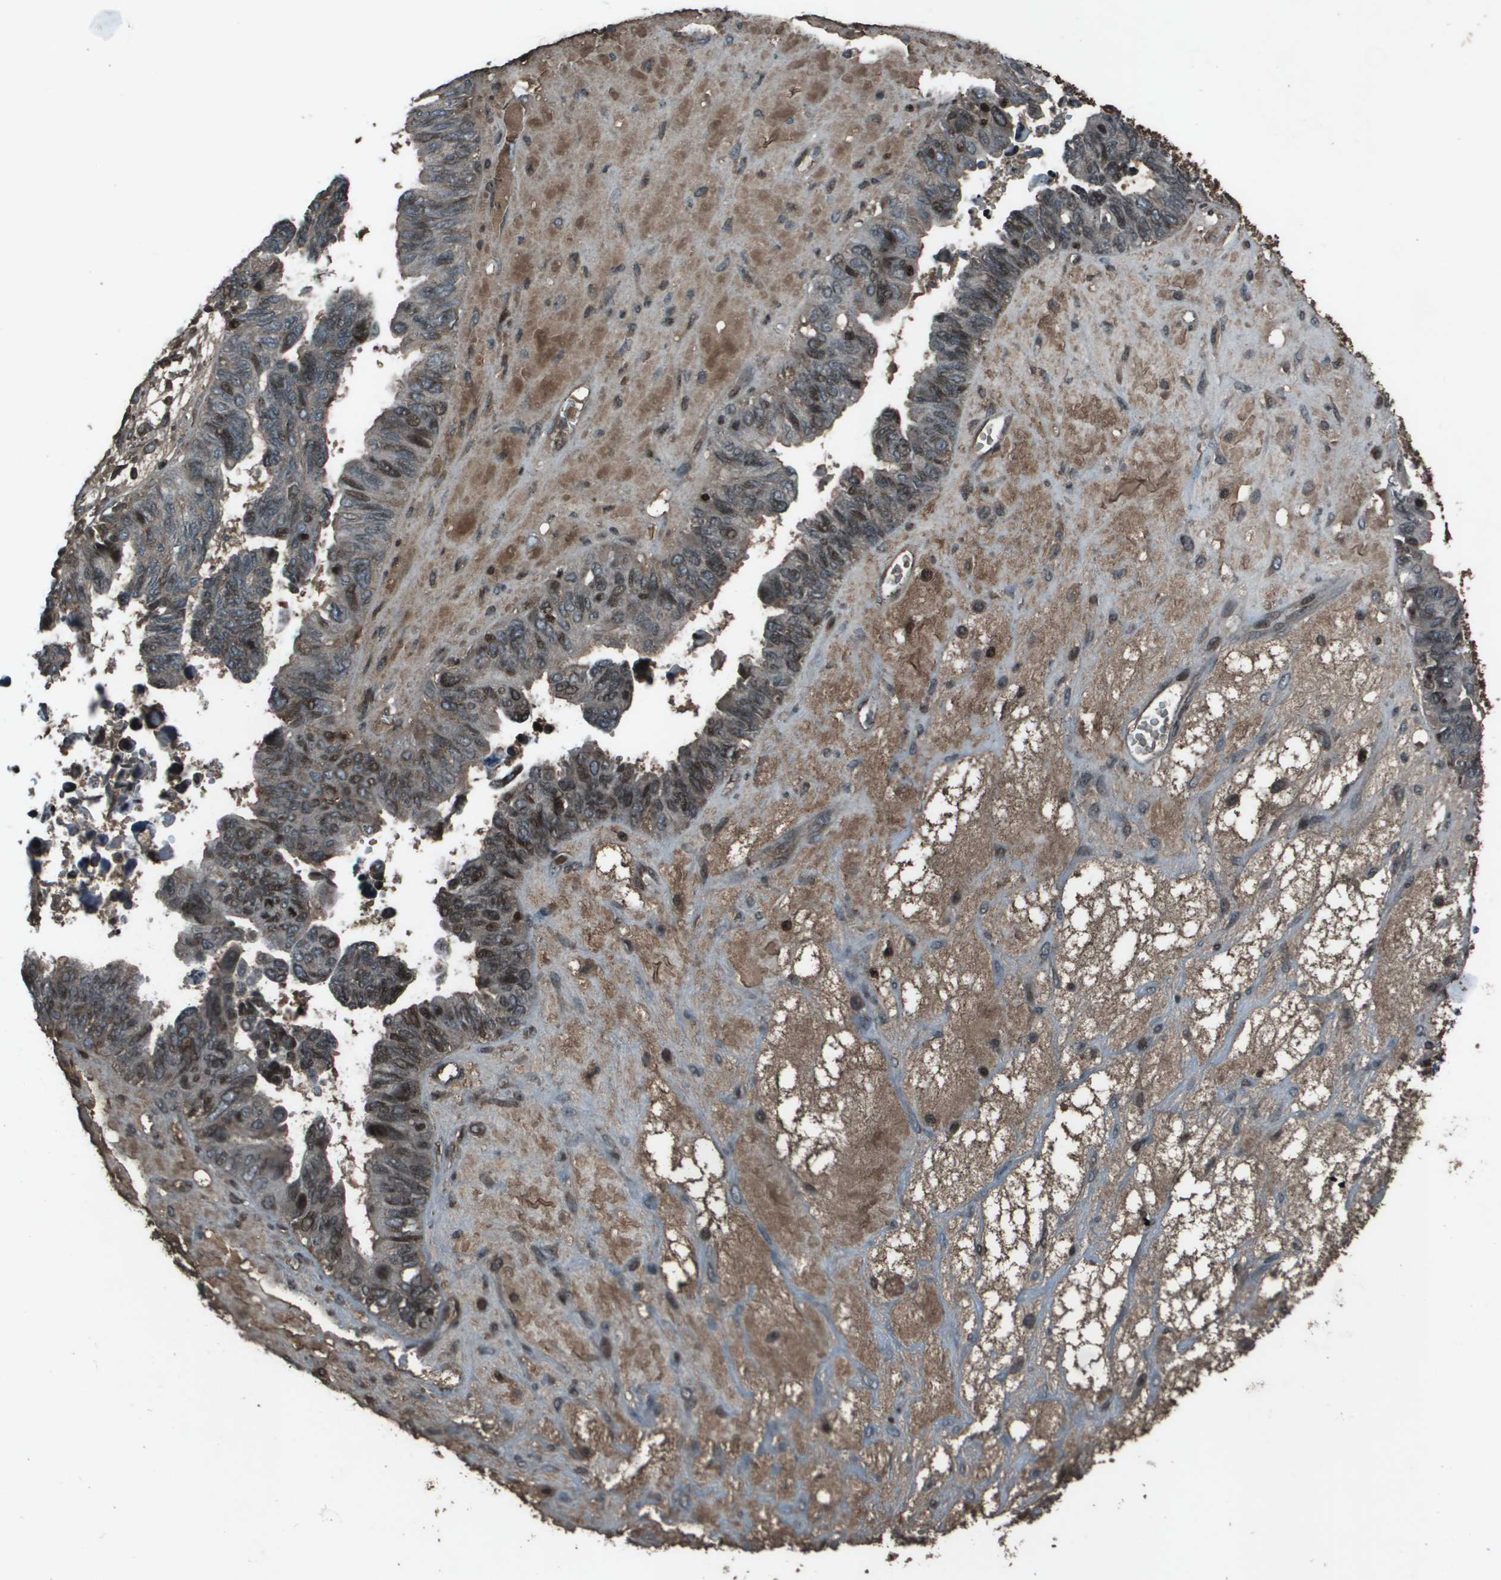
{"staining": {"intensity": "moderate", "quantity": "<25%", "location": "nuclear"}, "tissue": "ovarian cancer", "cell_type": "Tumor cells", "image_type": "cancer", "snomed": [{"axis": "morphology", "description": "Cystadenocarcinoma, serous, NOS"}, {"axis": "topography", "description": "Ovary"}], "caption": "Tumor cells display low levels of moderate nuclear expression in approximately <25% of cells in ovarian cancer. Immunohistochemistry (ihc) stains the protein in brown and the nuclei are stained blue.", "gene": "CXCL12", "patient": {"sex": "female", "age": 79}}